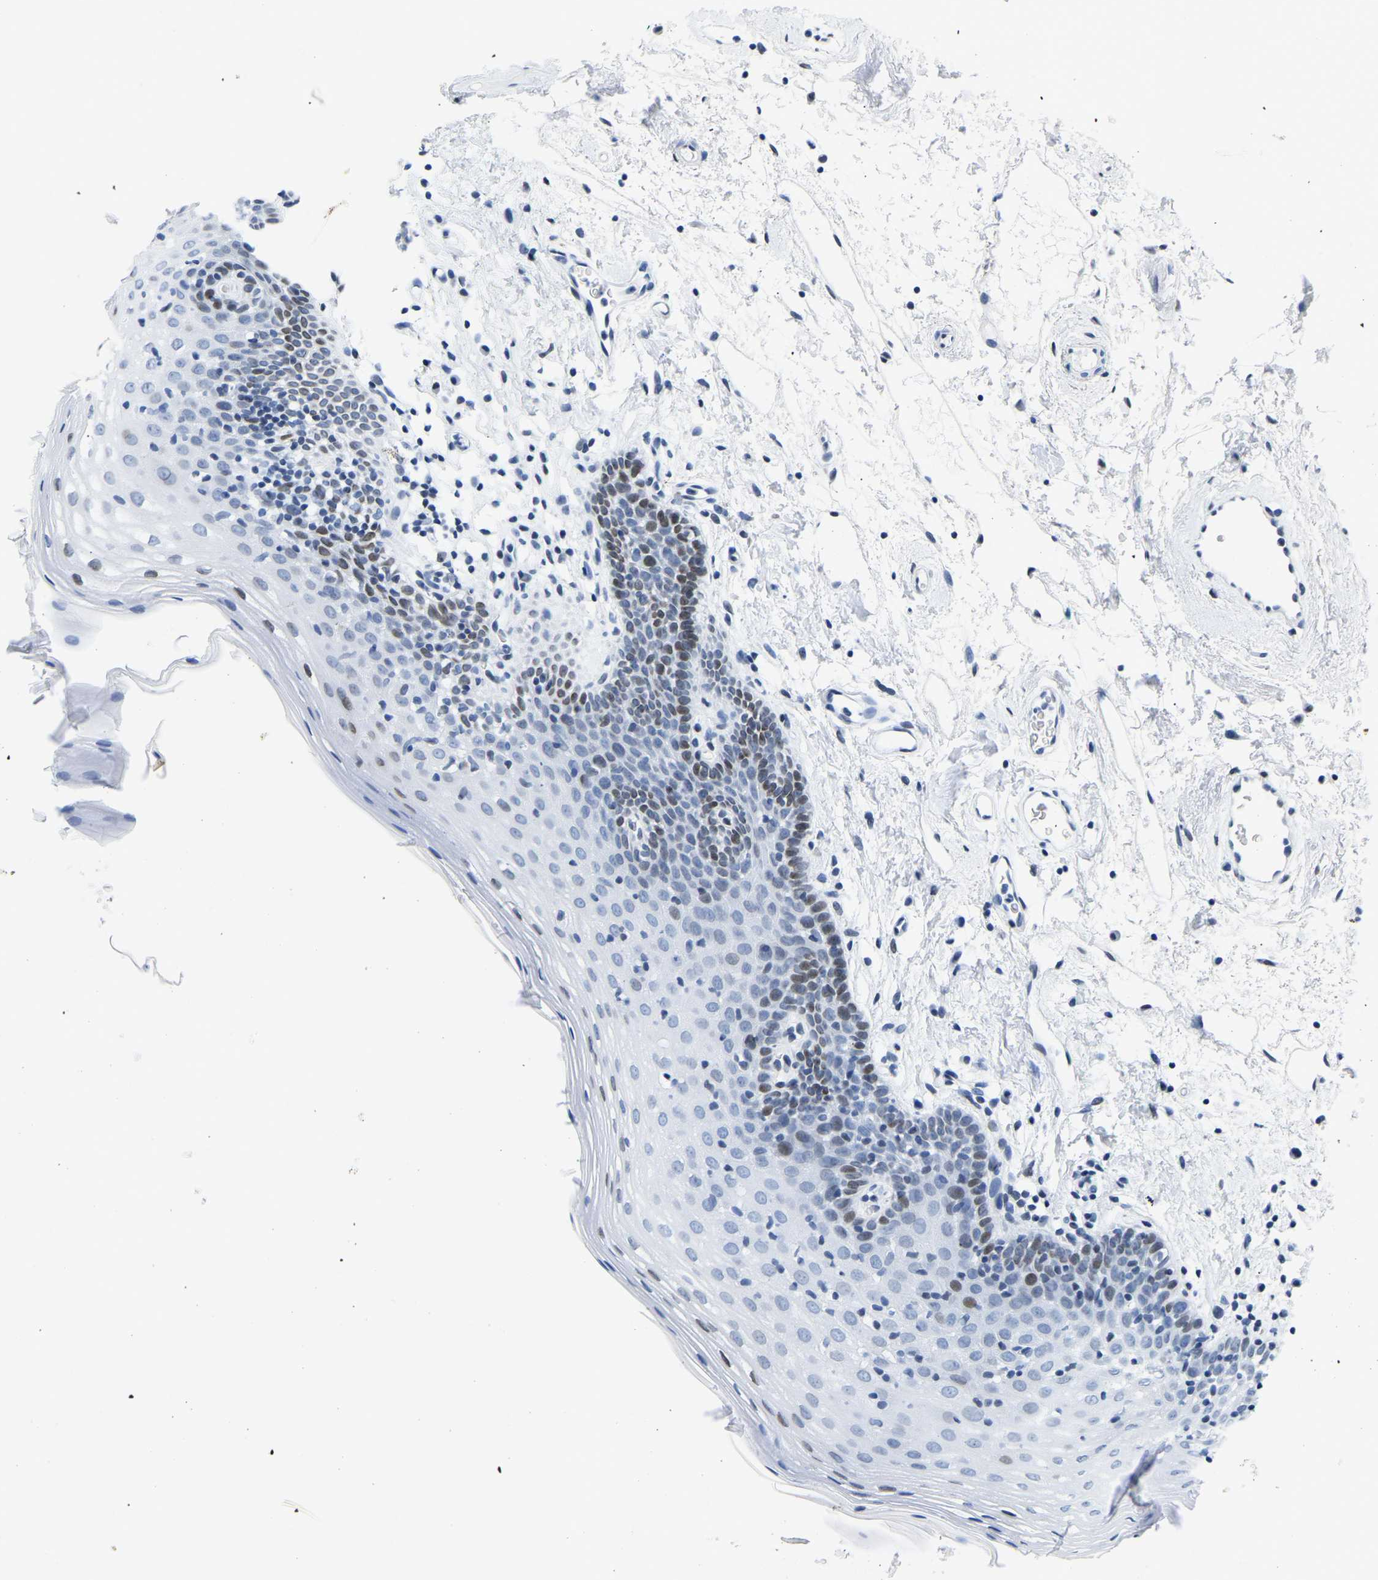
{"staining": {"intensity": "weak", "quantity": "25%-75%", "location": "nuclear"}, "tissue": "oral mucosa", "cell_type": "Squamous epithelial cells", "image_type": "normal", "snomed": [{"axis": "morphology", "description": "Normal tissue, NOS"}, {"axis": "topography", "description": "Oral tissue"}], "caption": "Normal oral mucosa reveals weak nuclear staining in about 25%-75% of squamous epithelial cells.", "gene": "UPK3A", "patient": {"sex": "male", "age": 66}}